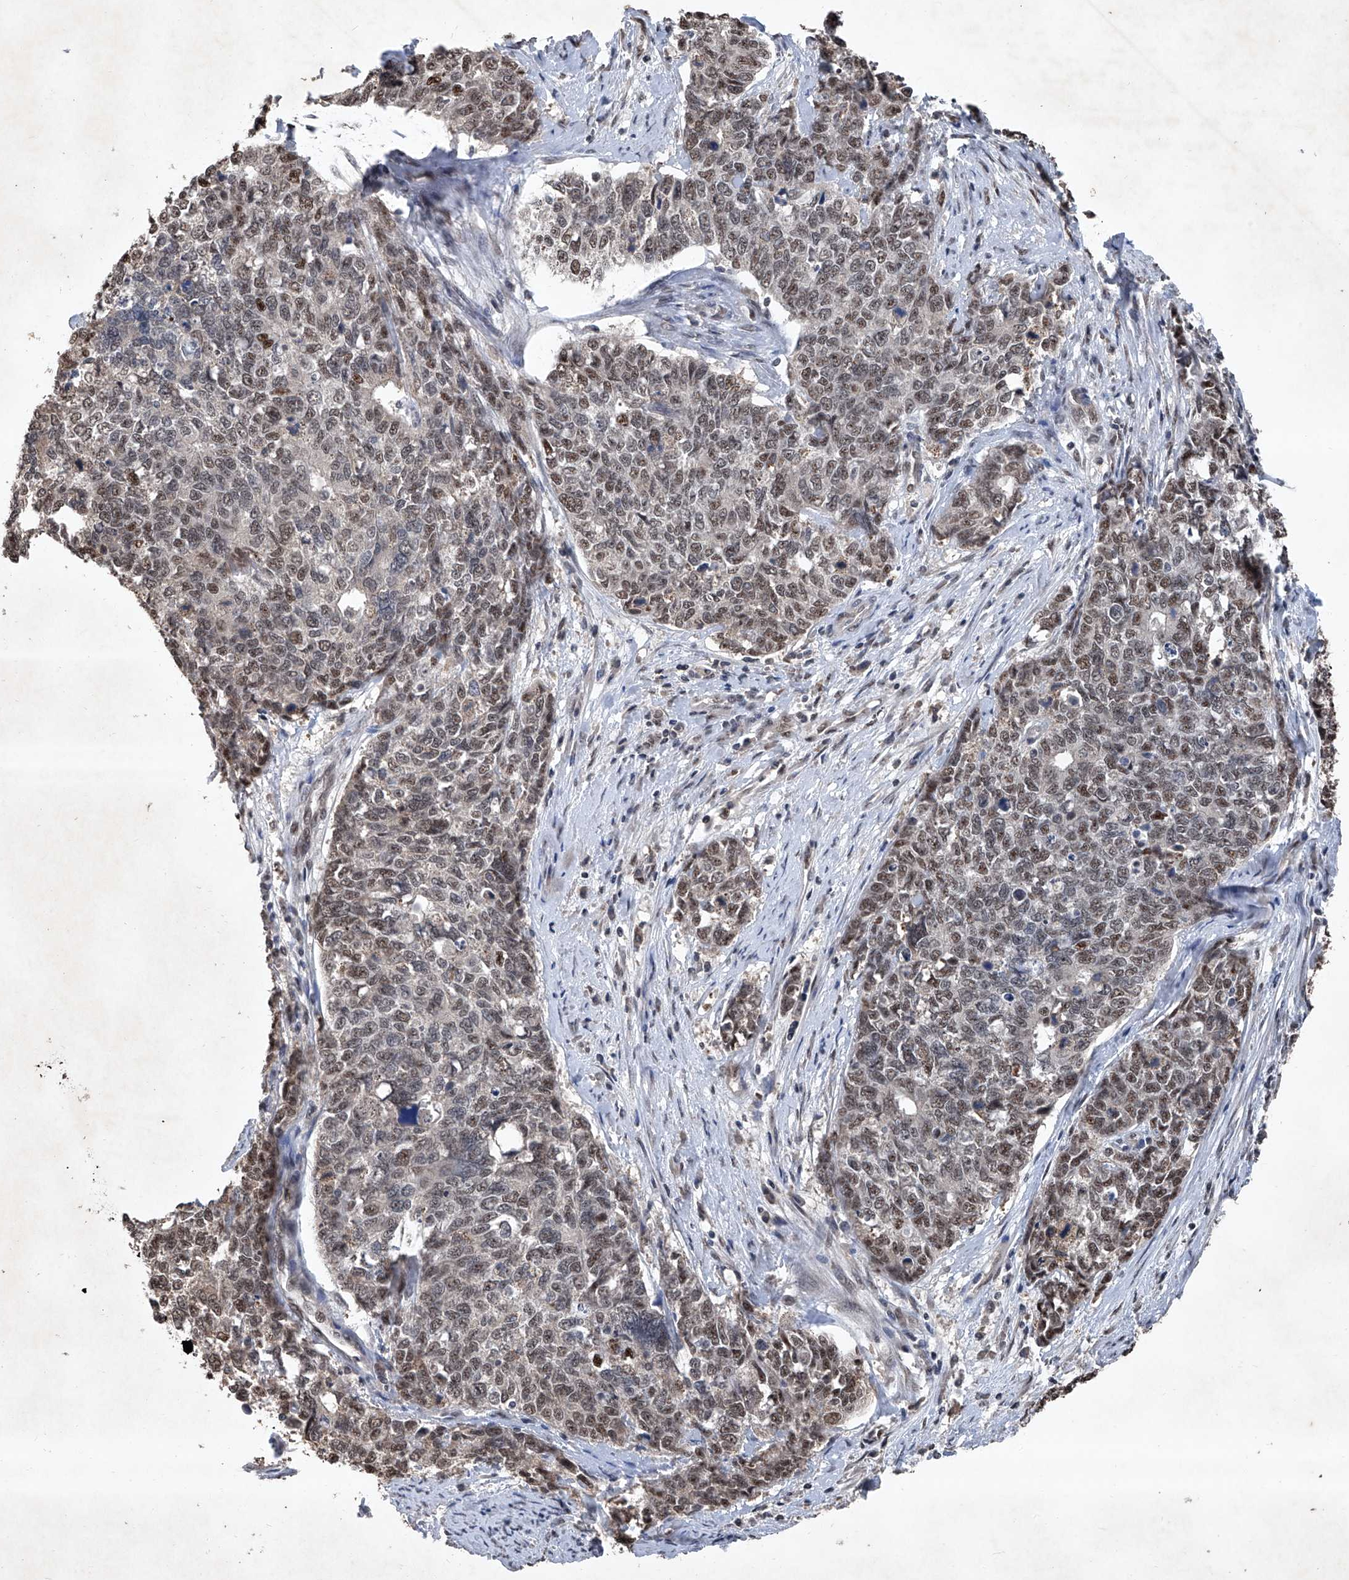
{"staining": {"intensity": "moderate", "quantity": ">75%", "location": "nuclear"}, "tissue": "cervical cancer", "cell_type": "Tumor cells", "image_type": "cancer", "snomed": [{"axis": "morphology", "description": "Squamous cell carcinoma, NOS"}, {"axis": "topography", "description": "Cervix"}], "caption": "Cervical cancer (squamous cell carcinoma) stained with DAB IHC reveals medium levels of moderate nuclear positivity in about >75% of tumor cells. The protein of interest is stained brown, and the nuclei are stained in blue (DAB (3,3'-diaminobenzidine) IHC with brightfield microscopy, high magnification).", "gene": "DDX39B", "patient": {"sex": "female", "age": 63}}